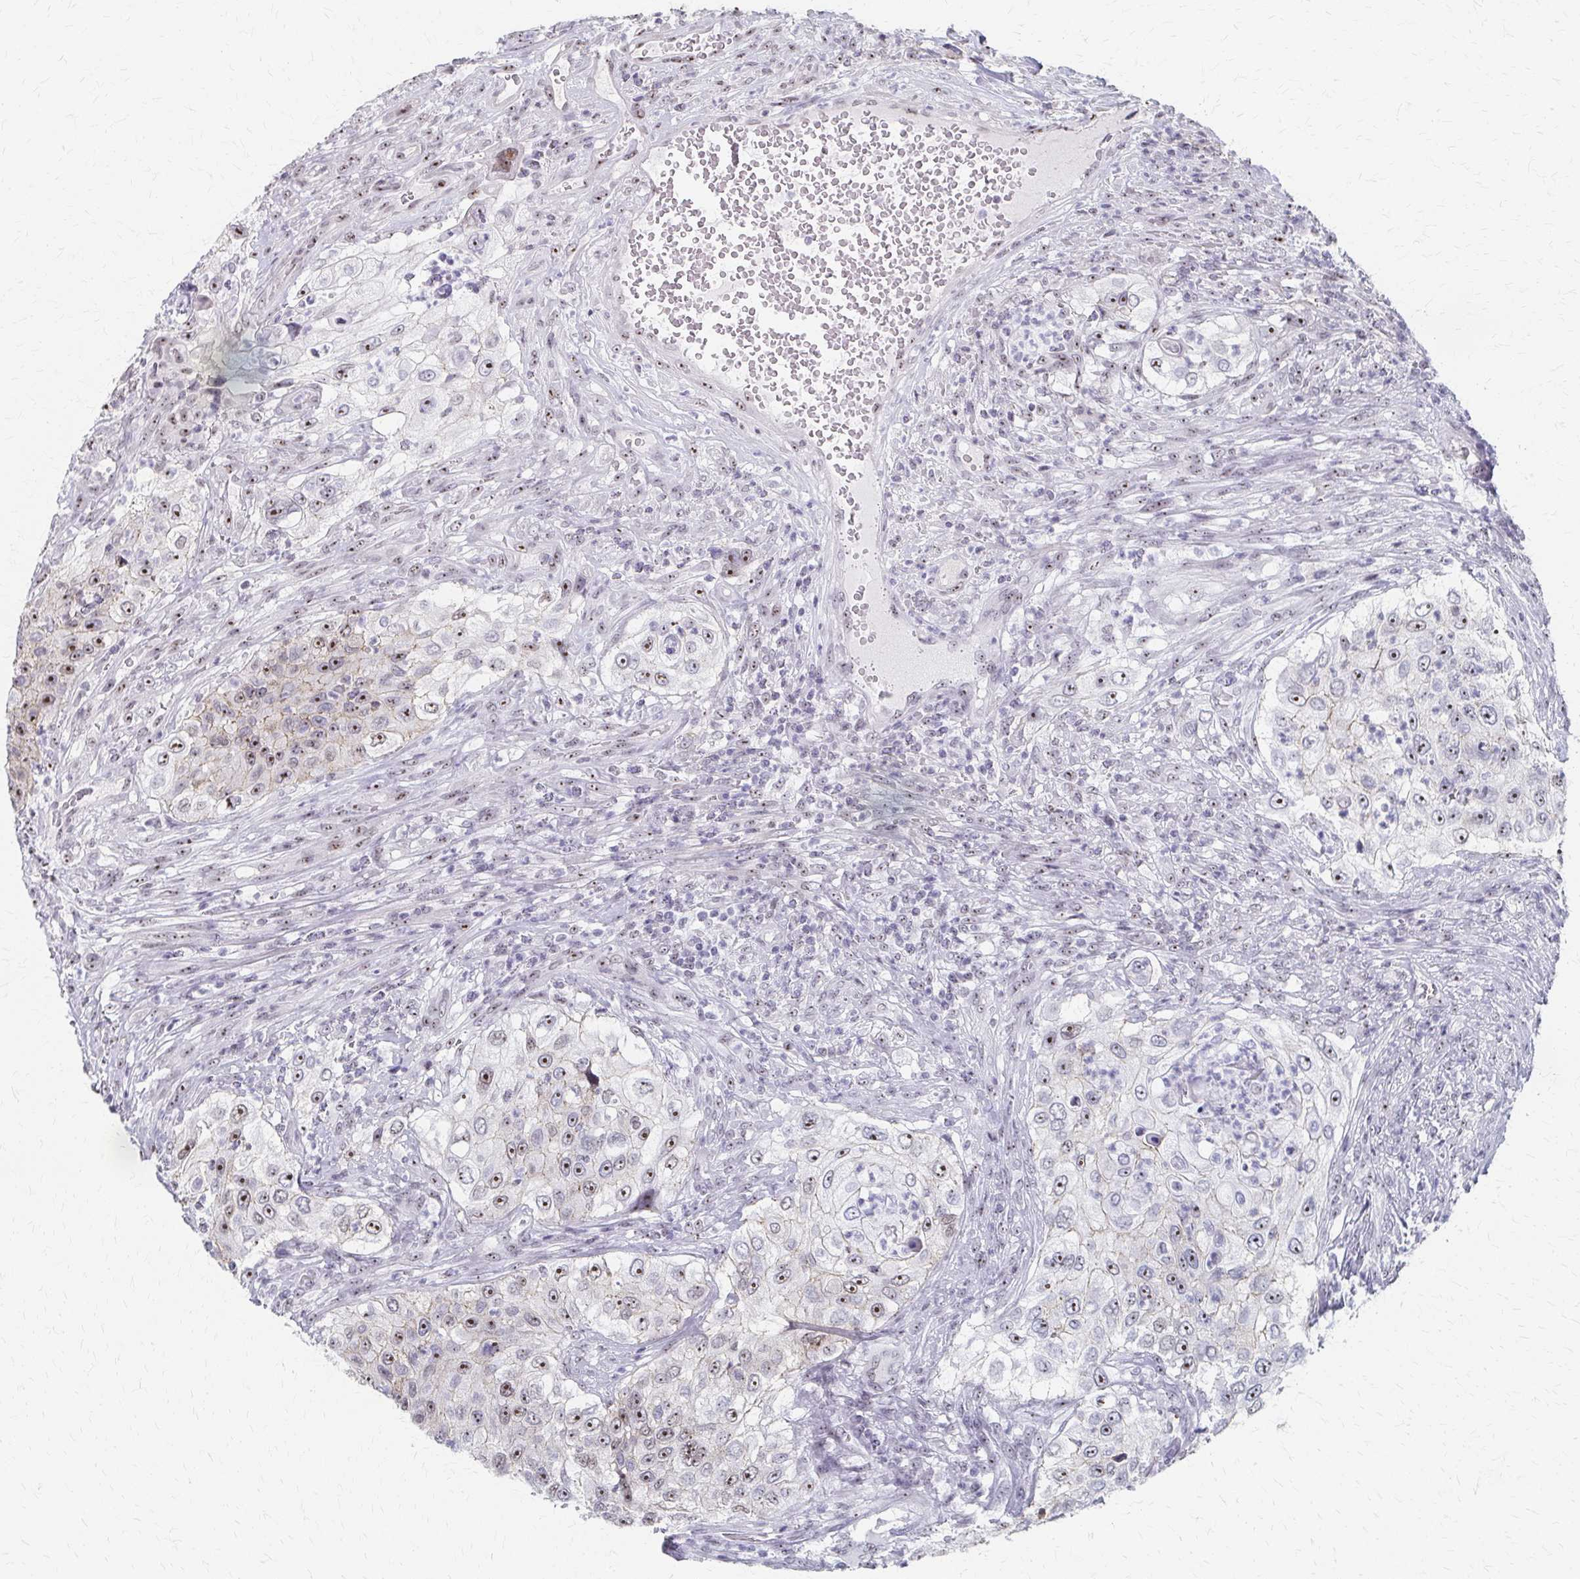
{"staining": {"intensity": "strong", "quantity": "25%-75%", "location": "nuclear"}, "tissue": "urothelial cancer", "cell_type": "Tumor cells", "image_type": "cancer", "snomed": [{"axis": "morphology", "description": "Urothelial carcinoma, High grade"}, {"axis": "topography", "description": "Urinary bladder"}], "caption": "Urothelial carcinoma (high-grade) tissue reveals strong nuclear positivity in approximately 25%-75% of tumor cells, visualized by immunohistochemistry. (Brightfield microscopy of DAB IHC at high magnification).", "gene": "PES1", "patient": {"sex": "female", "age": 60}}